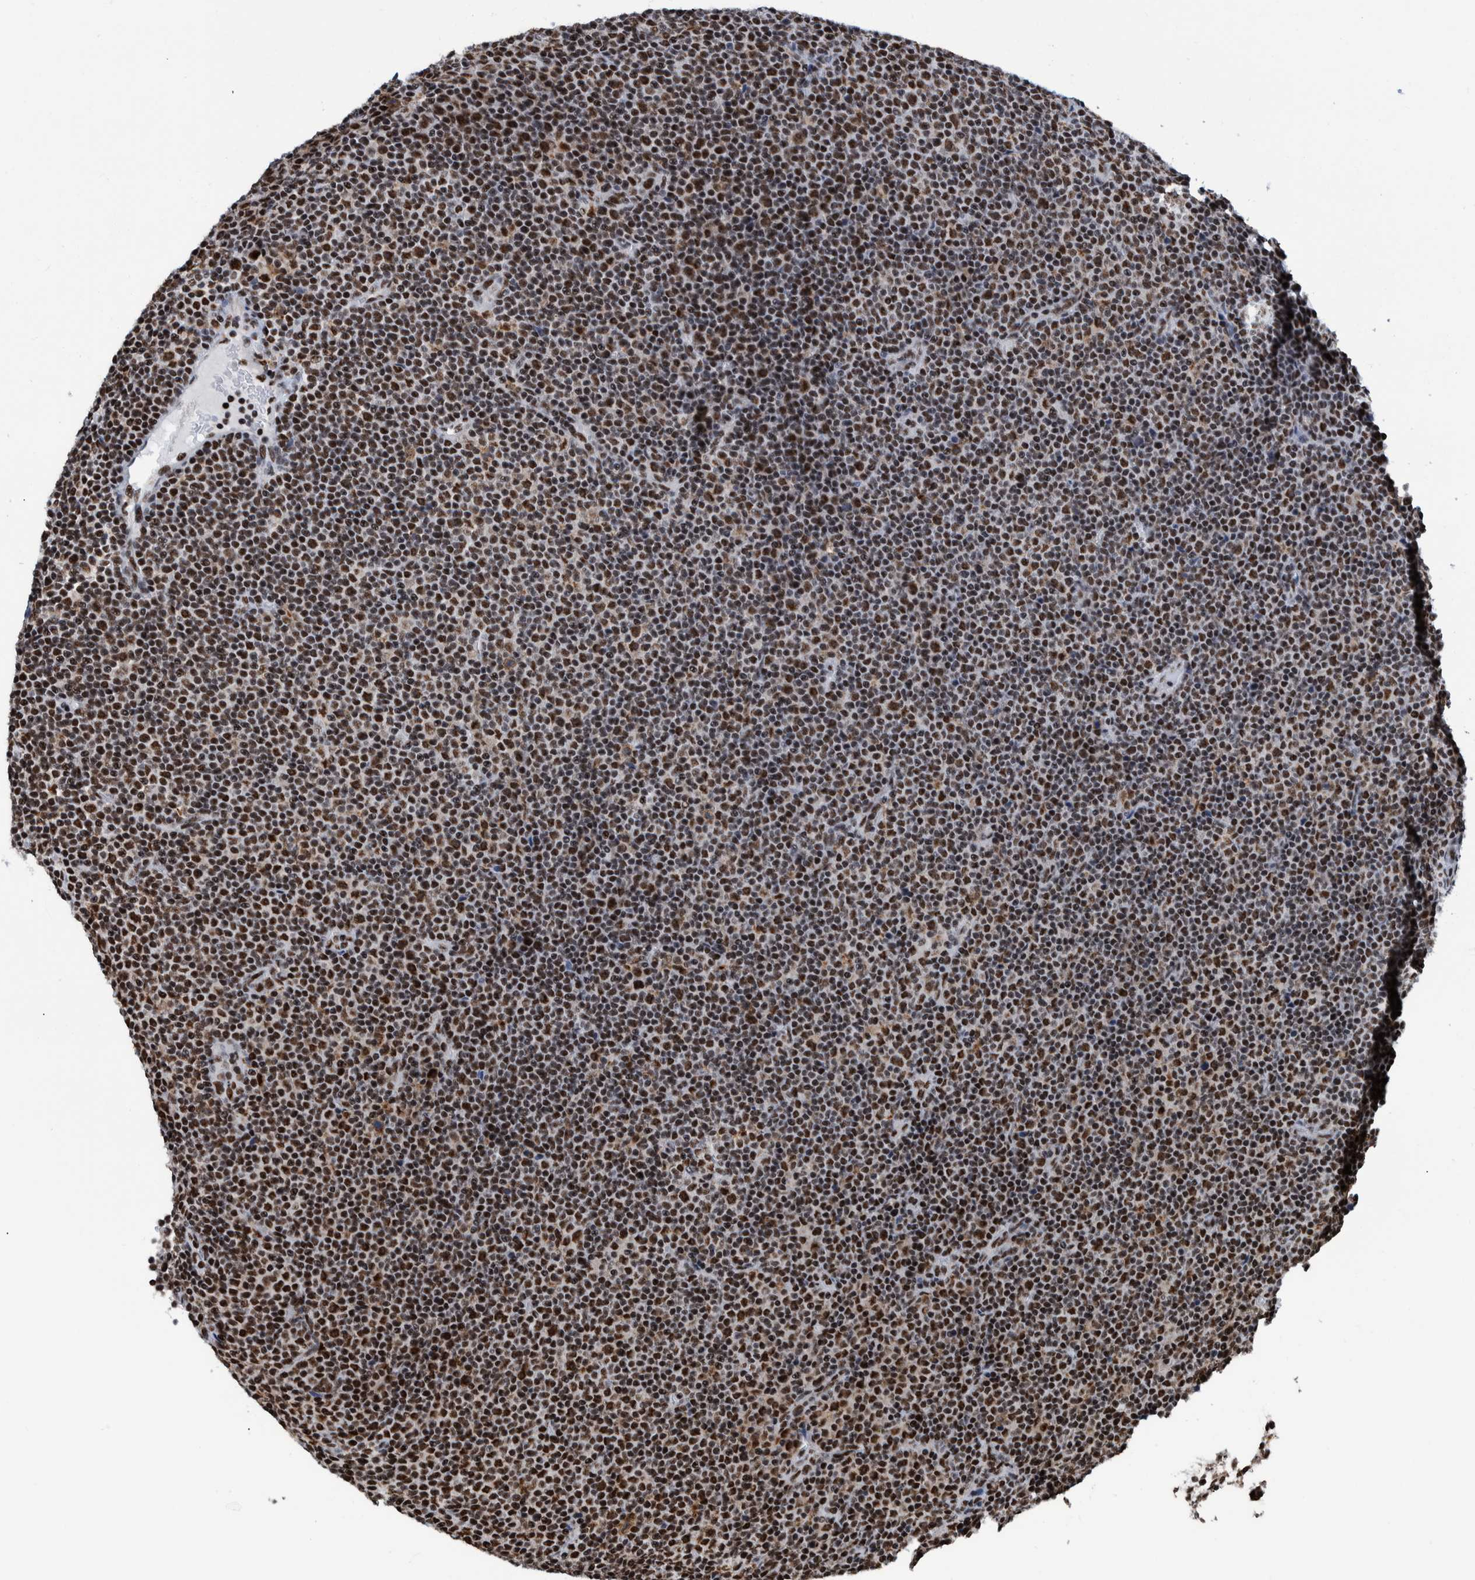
{"staining": {"intensity": "moderate", "quantity": ">75%", "location": "nuclear"}, "tissue": "lymphoma", "cell_type": "Tumor cells", "image_type": "cancer", "snomed": [{"axis": "morphology", "description": "Malignant lymphoma, non-Hodgkin's type, Low grade"}, {"axis": "topography", "description": "Lymph node"}], "caption": "Tumor cells demonstrate moderate nuclear expression in about >75% of cells in malignant lymphoma, non-Hodgkin's type (low-grade).", "gene": "EFTUD2", "patient": {"sex": "female", "age": 67}}